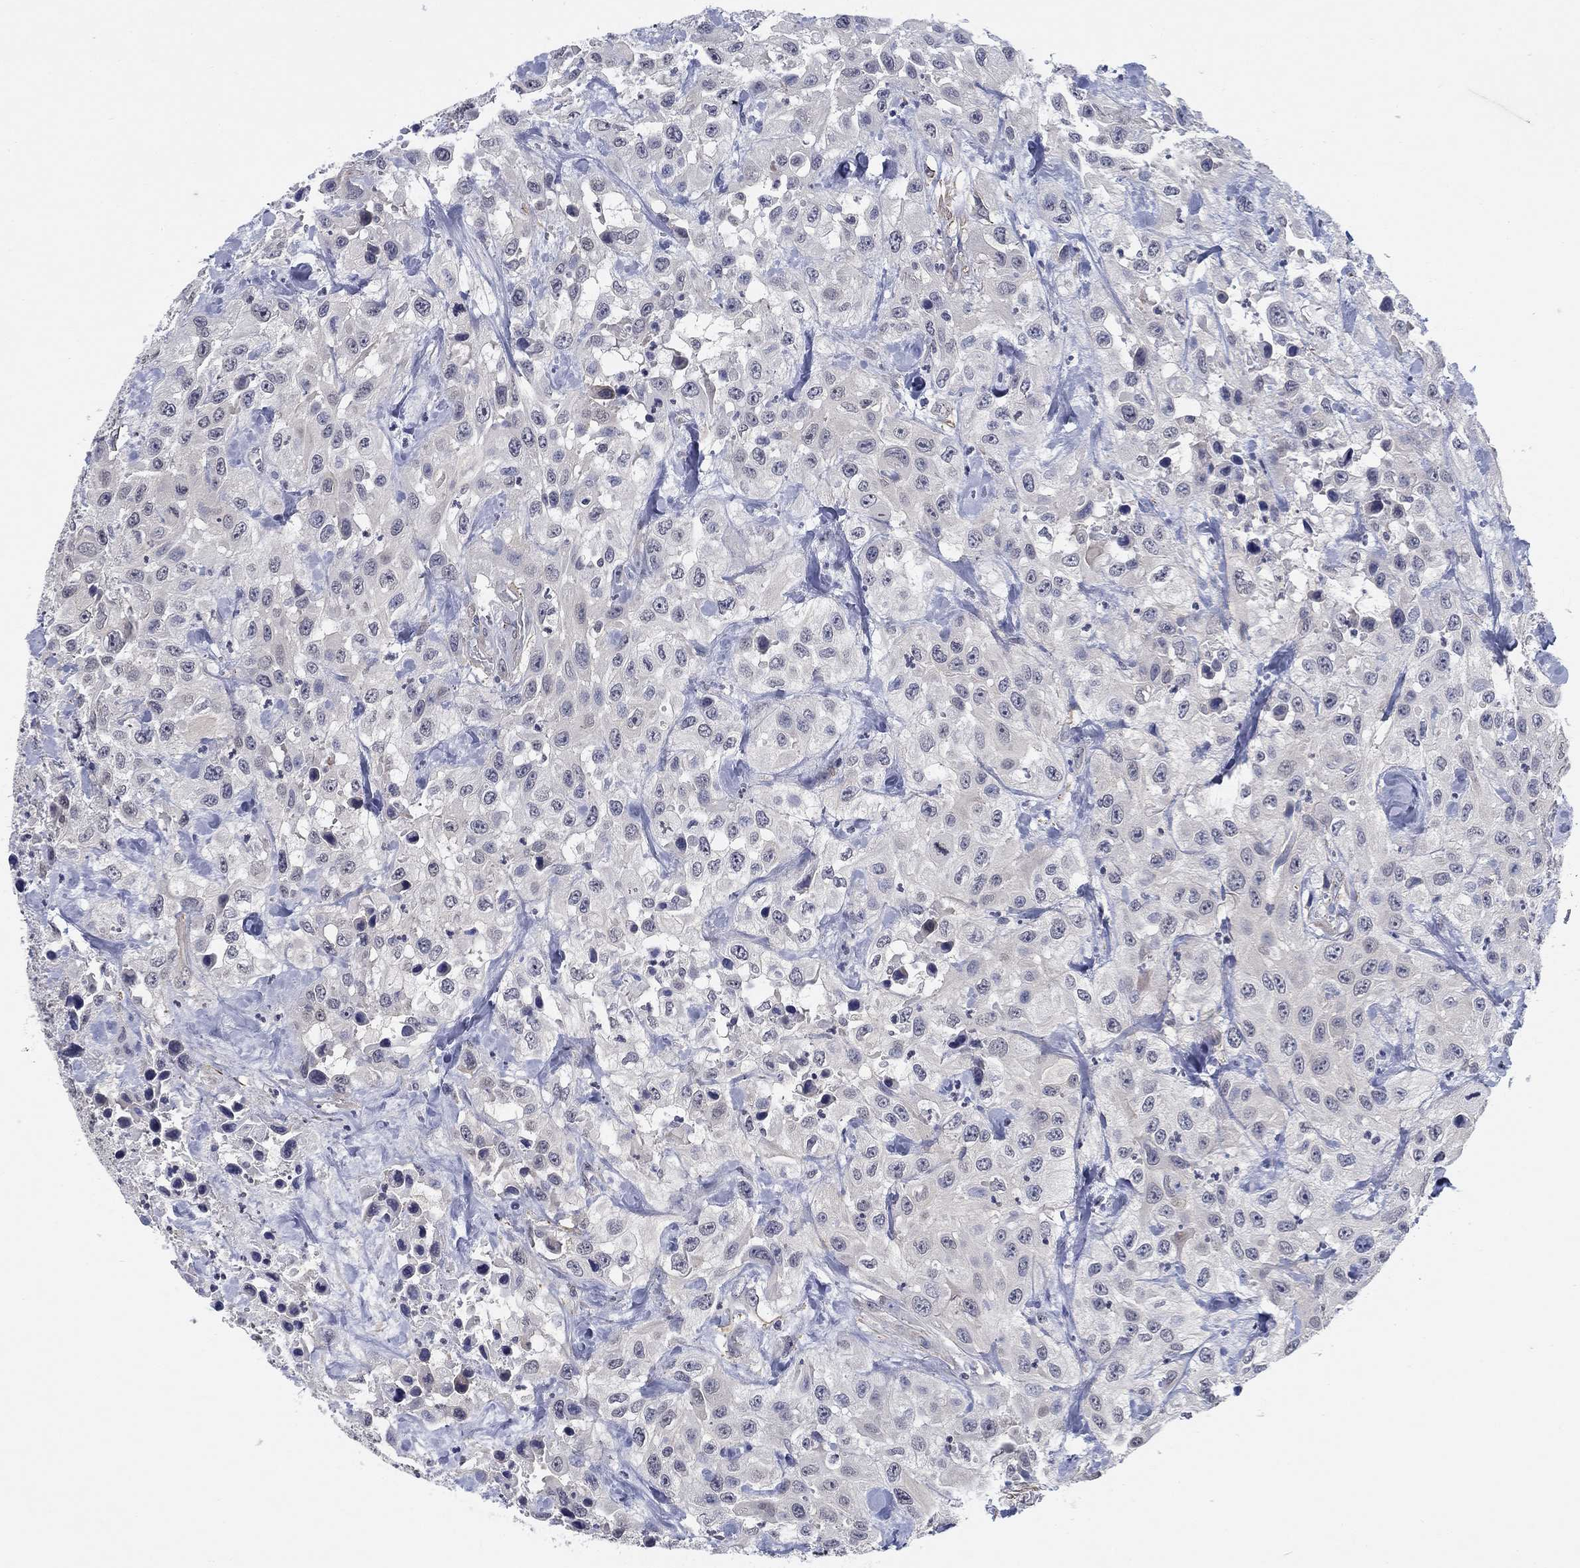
{"staining": {"intensity": "negative", "quantity": "none", "location": "none"}, "tissue": "urothelial cancer", "cell_type": "Tumor cells", "image_type": "cancer", "snomed": [{"axis": "morphology", "description": "Urothelial carcinoma, High grade"}, {"axis": "topography", "description": "Urinary bladder"}], "caption": "IHC of human urothelial cancer reveals no positivity in tumor cells. (IHC, brightfield microscopy, high magnification).", "gene": "OTUB2", "patient": {"sex": "male", "age": 79}}